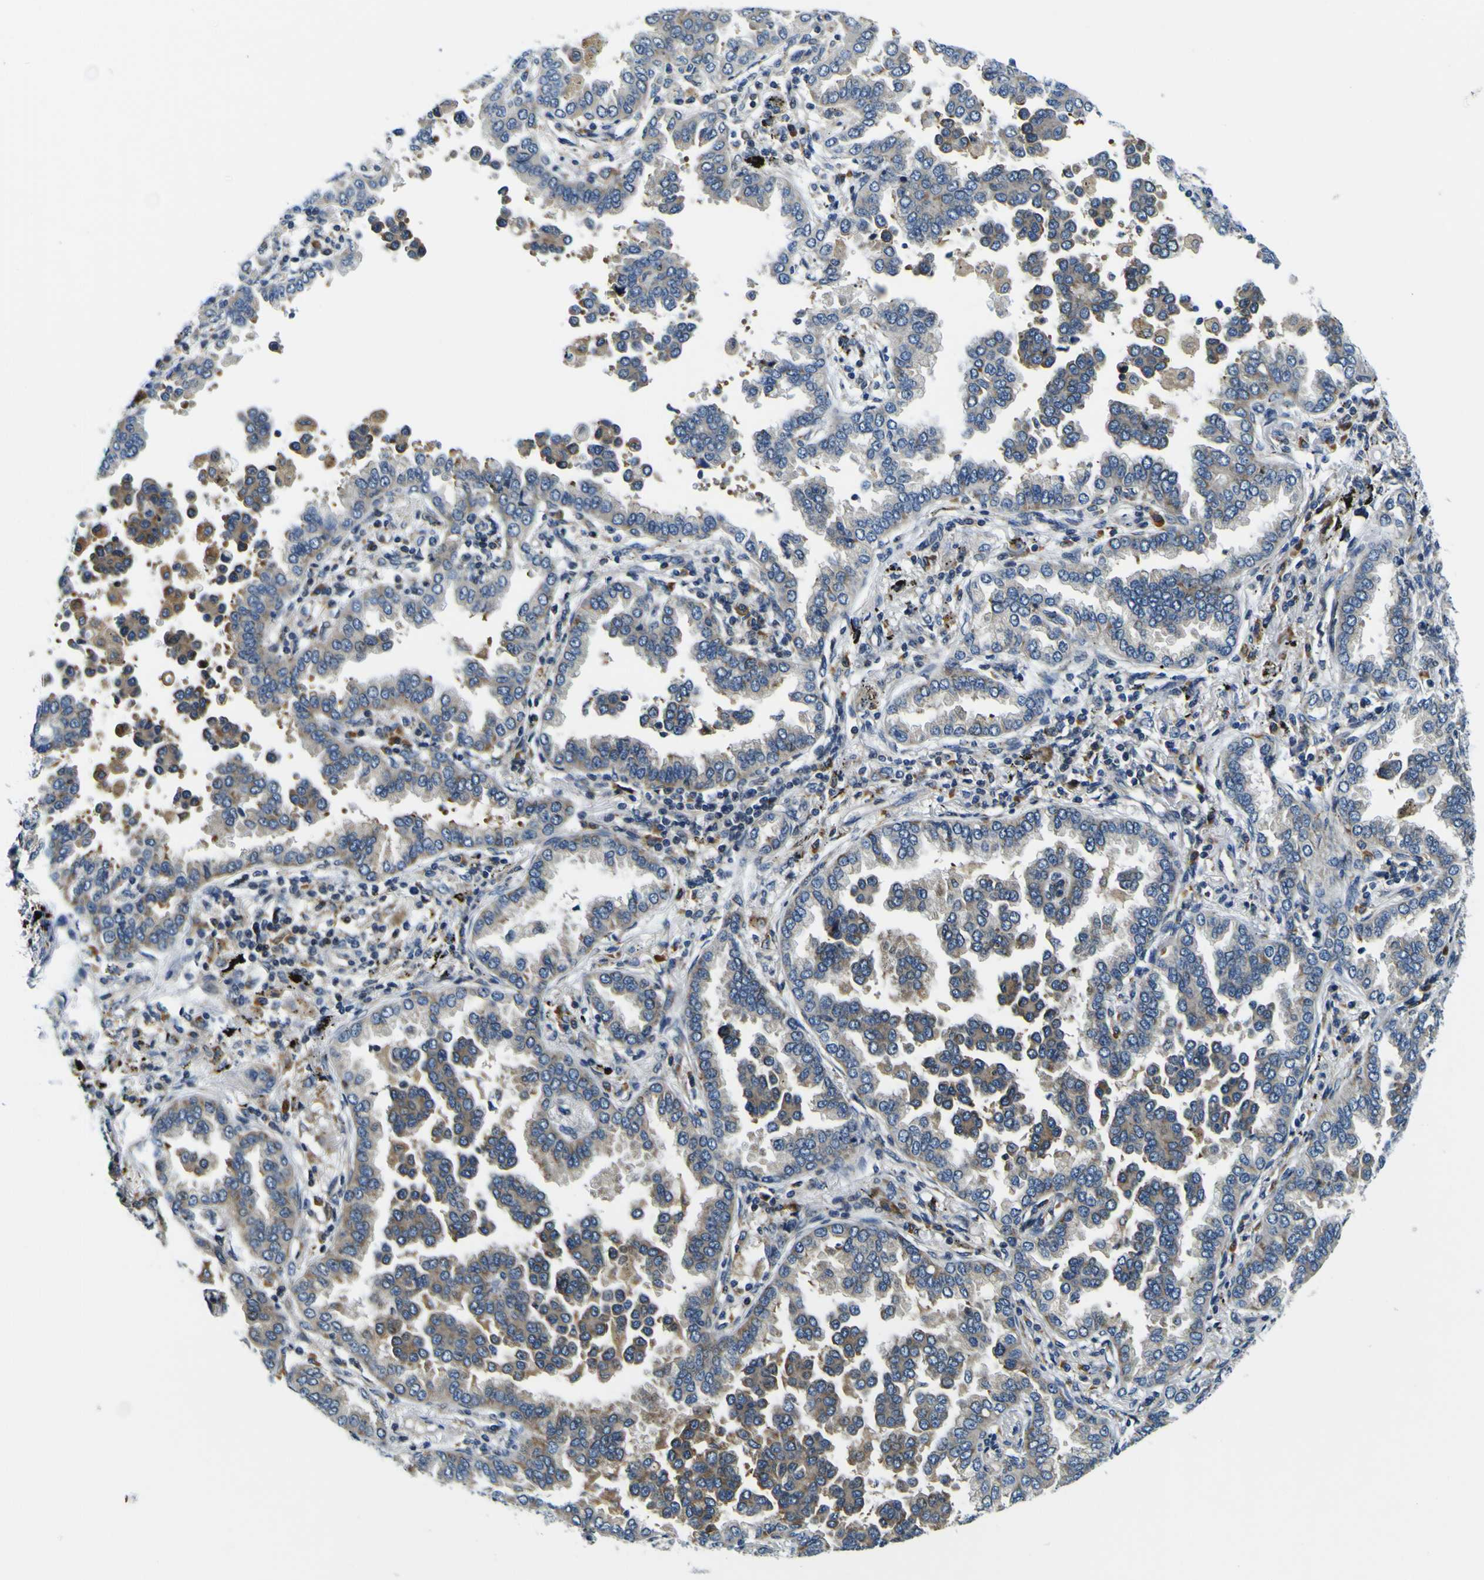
{"staining": {"intensity": "negative", "quantity": "none", "location": "none"}, "tissue": "lung cancer", "cell_type": "Tumor cells", "image_type": "cancer", "snomed": [{"axis": "morphology", "description": "Normal tissue, NOS"}, {"axis": "morphology", "description": "Adenocarcinoma, NOS"}, {"axis": "topography", "description": "Lung"}], "caption": "Human lung cancer (adenocarcinoma) stained for a protein using IHC shows no positivity in tumor cells.", "gene": "NLRP3", "patient": {"sex": "male", "age": 59}}